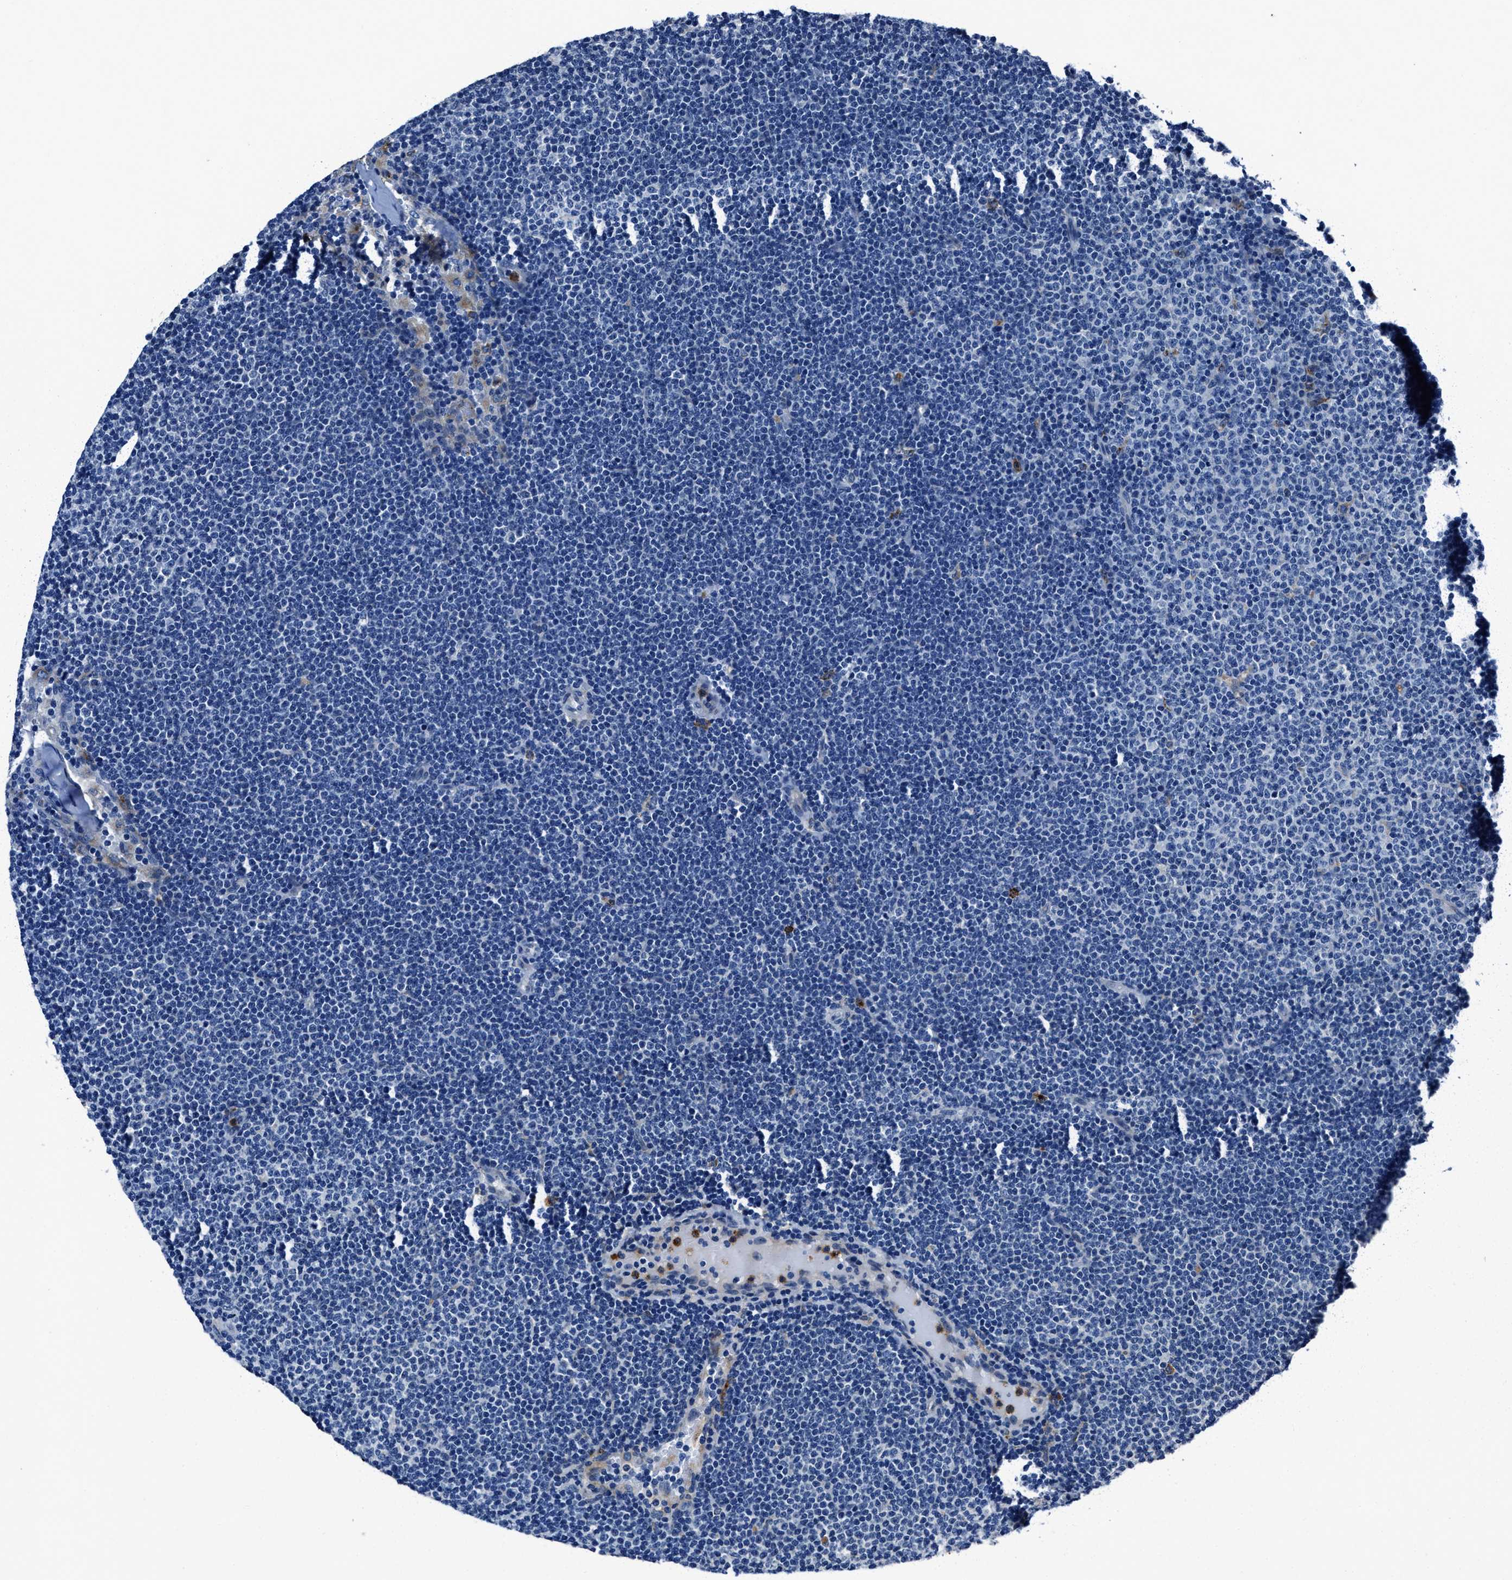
{"staining": {"intensity": "negative", "quantity": "none", "location": "none"}, "tissue": "lymphoma", "cell_type": "Tumor cells", "image_type": "cancer", "snomed": [{"axis": "morphology", "description": "Malignant lymphoma, non-Hodgkin's type, Low grade"}, {"axis": "topography", "description": "Lymph node"}], "caption": "The immunohistochemistry micrograph has no significant staining in tumor cells of malignant lymphoma, non-Hodgkin's type (low-grade) tissue.", "gene": "FGL2", "patient": {"sex": "female", "age": 53}}